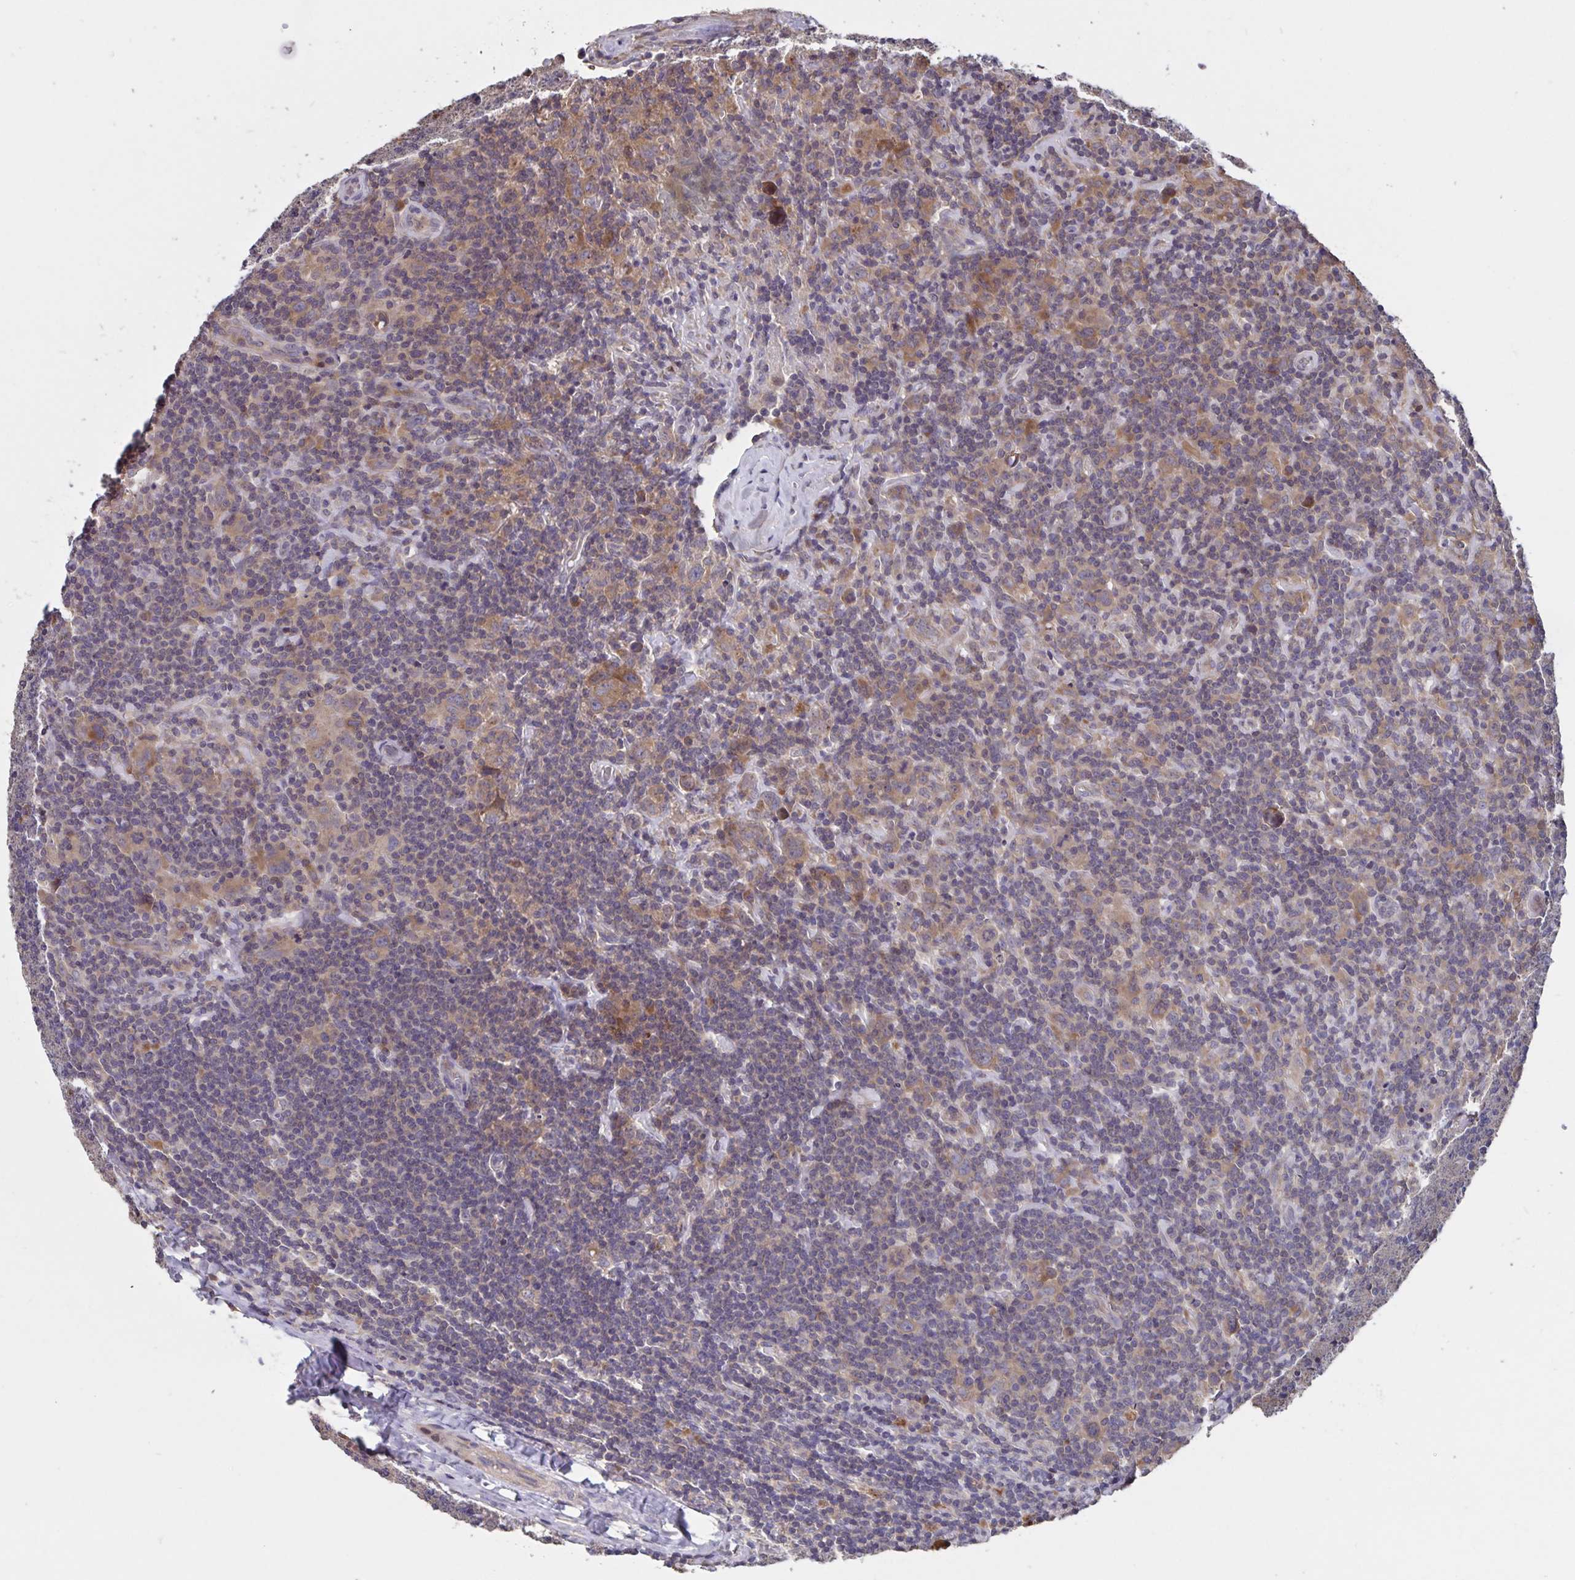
{"staining": {"intensity": "moderate", "quantity": ">75%", "location": "cytoplasmic/membranous"}, "tissue": "lymphoma", "cell_type": "Tumor cells", "image_type": "cancer", "snomed": [{"axis": "morphology", "description": "Hodgkin's disease, NOS"}, {"axis": "topography", "description": "Lymph node"}], "caption": "This micrograph reveals immunohistochemistry staining of lymphoma, with medium moderate cytoplasmic/membranous expression in about >75% of tumor cells.", "gene": "FBXL16", "patient": {"sex": "female", "age": 18}}